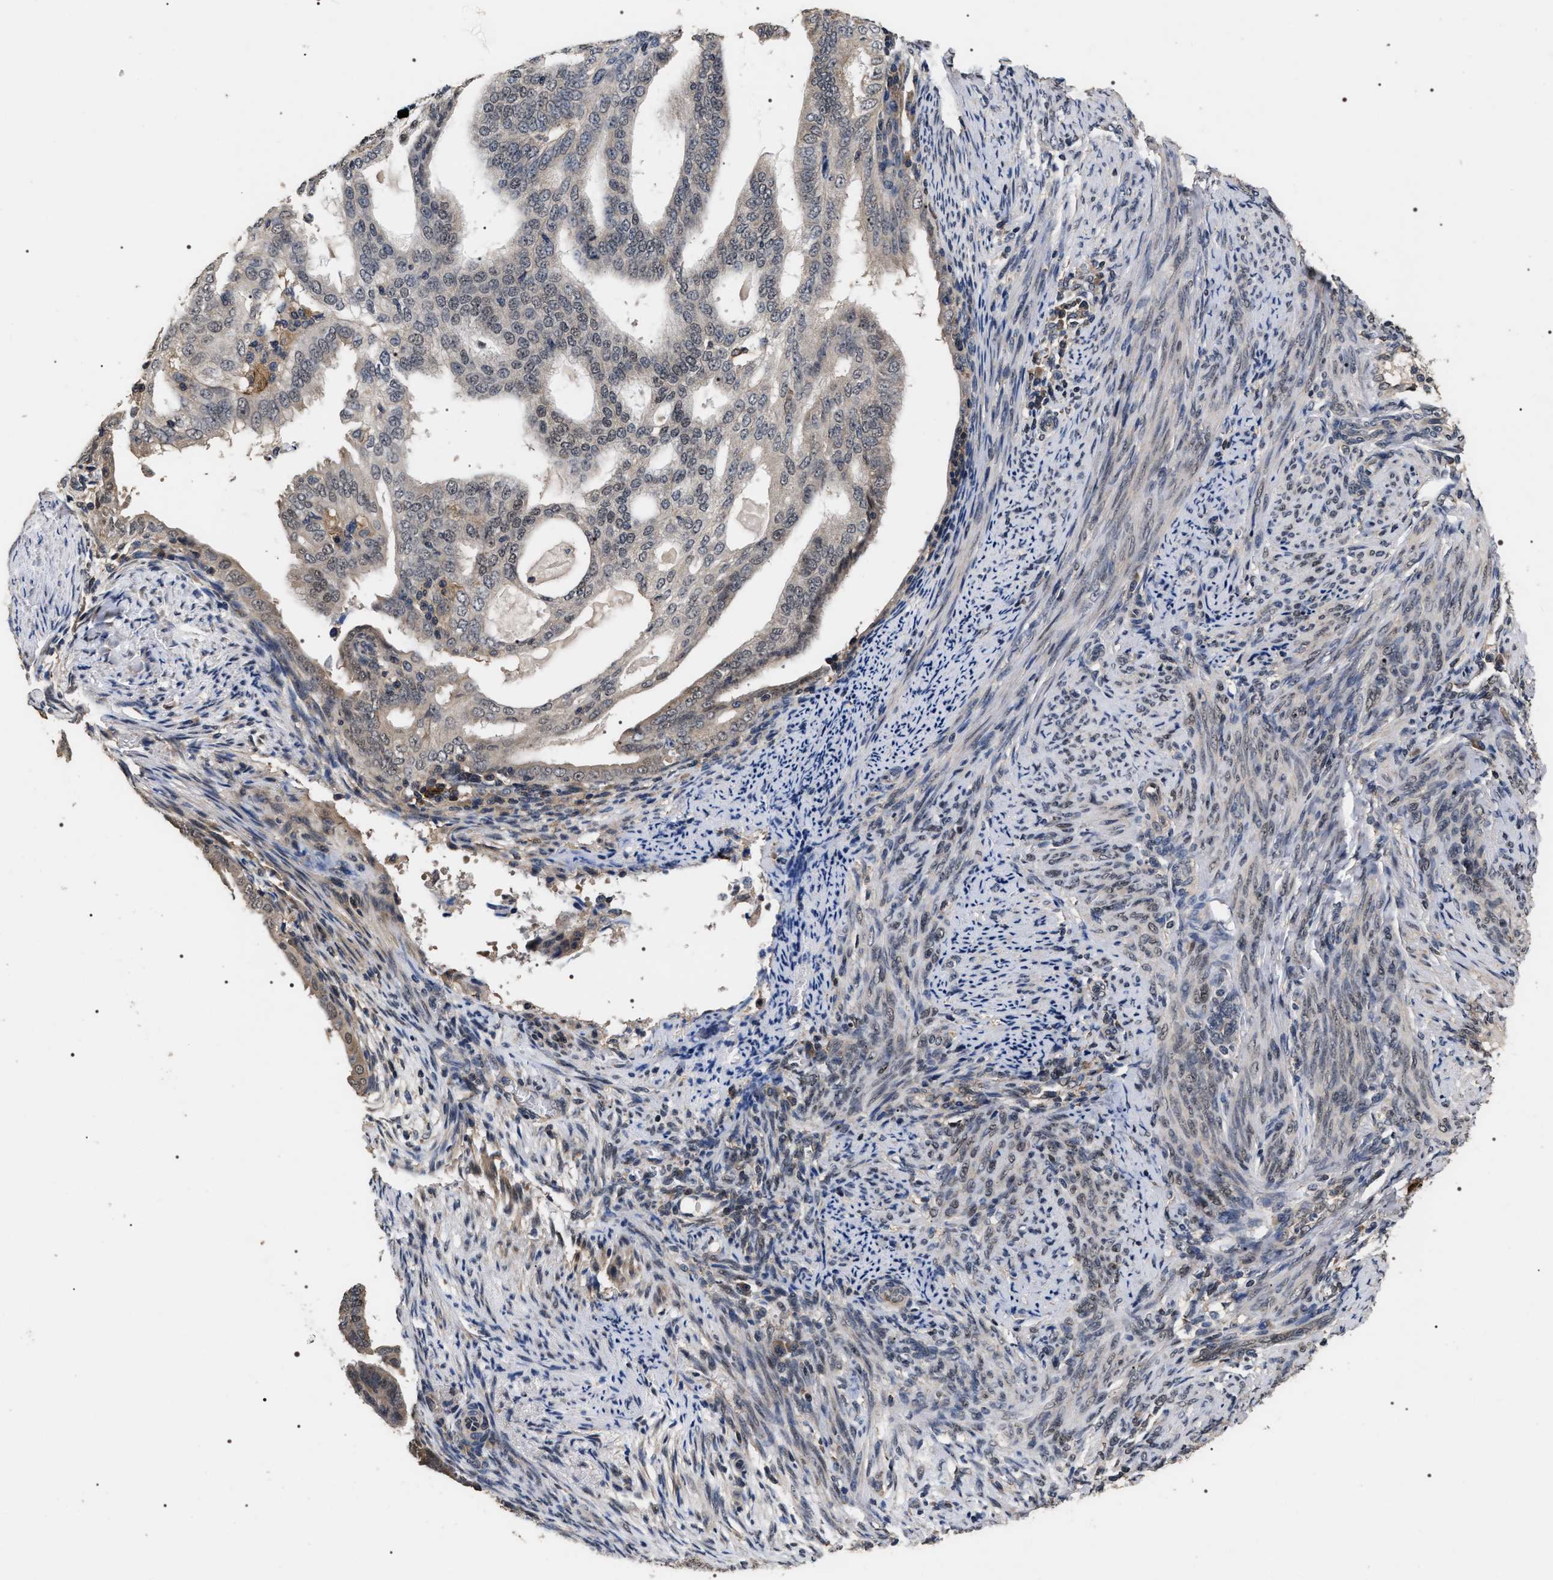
{"staining": {"intensity": "weak", "quantity": "25%-75%", "location": "cytoplasmic/membranous,nuclear"}, "tissue": "endometrial cancer", "cell_type": "Tumor cells", "image_type": "cancer", "snomed": [{"axis": "morphology", "description": "Adenocarcinoma, NOS"}, {"axis": "topography", "description": "Endometrium"}], "caption": "Human adenocarcinoma (endometrial) stained for a protein (brown) reveals weak cytoplasmic/membranous and nuclear positive positivity in about 25%-75% of tumor cells.", "gene": "UPF3A", "patient": {"sex": "female", "age": 58}}